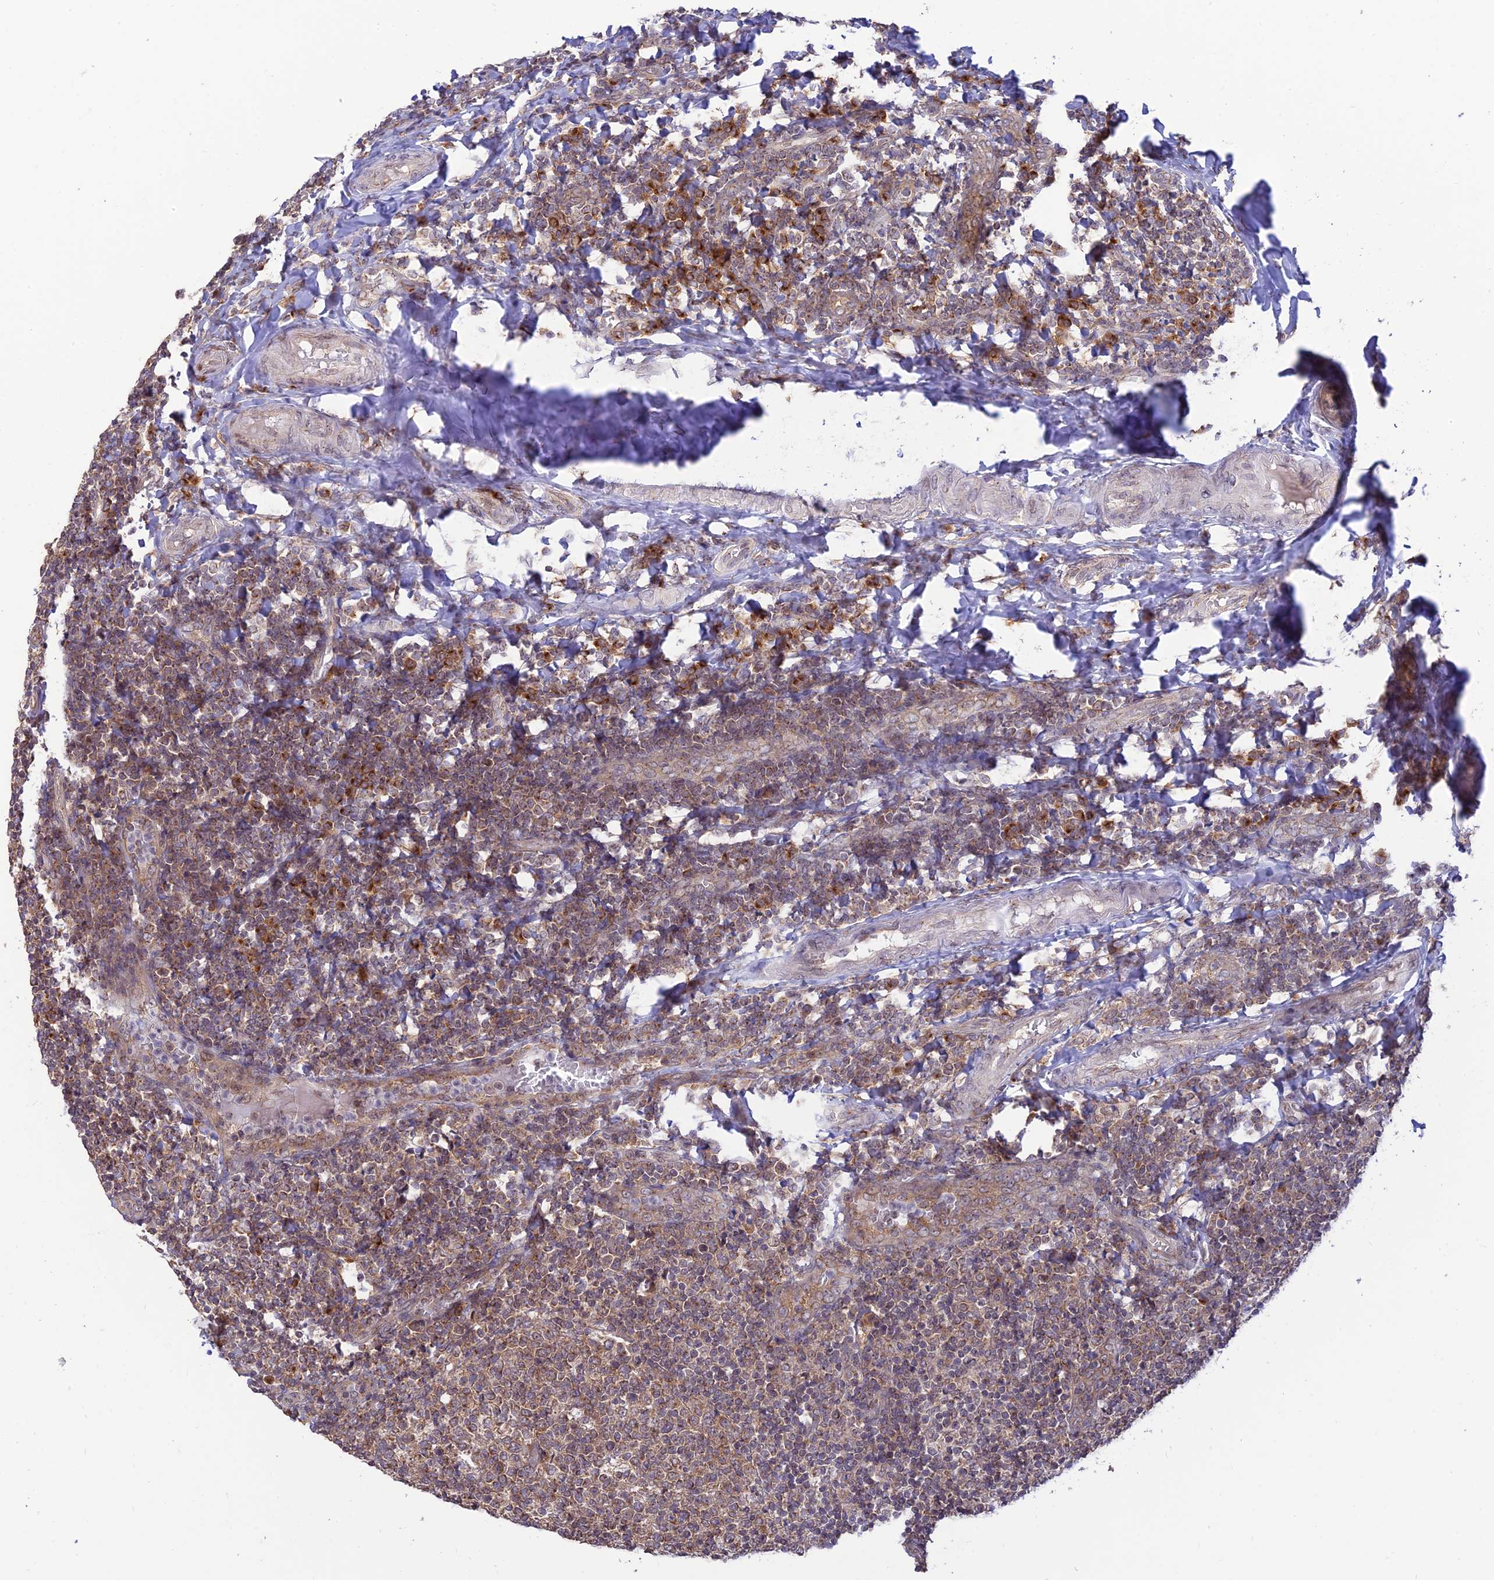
{"staining": {"intensity": "moderate", "quantity": ">75%", "location": "cytoplasmic/membranous"}, "tissue": "tonsil", "cell_type": "Germinal center cells", "image_type": "normal", "snomed": [{"axis": "morphology", "description": "Normal tissue, NOS"}, {"axis": "topography", "description": "Tonsil"}], "caption": "Protein staining by immunohistochemistry reveals moderate cytoplasmic/membranous staining in approximately >75% of germinal center cells in benign tonsil.", "gene": "GOLGA3", "patient": {"sex": "female", "age": 19}}